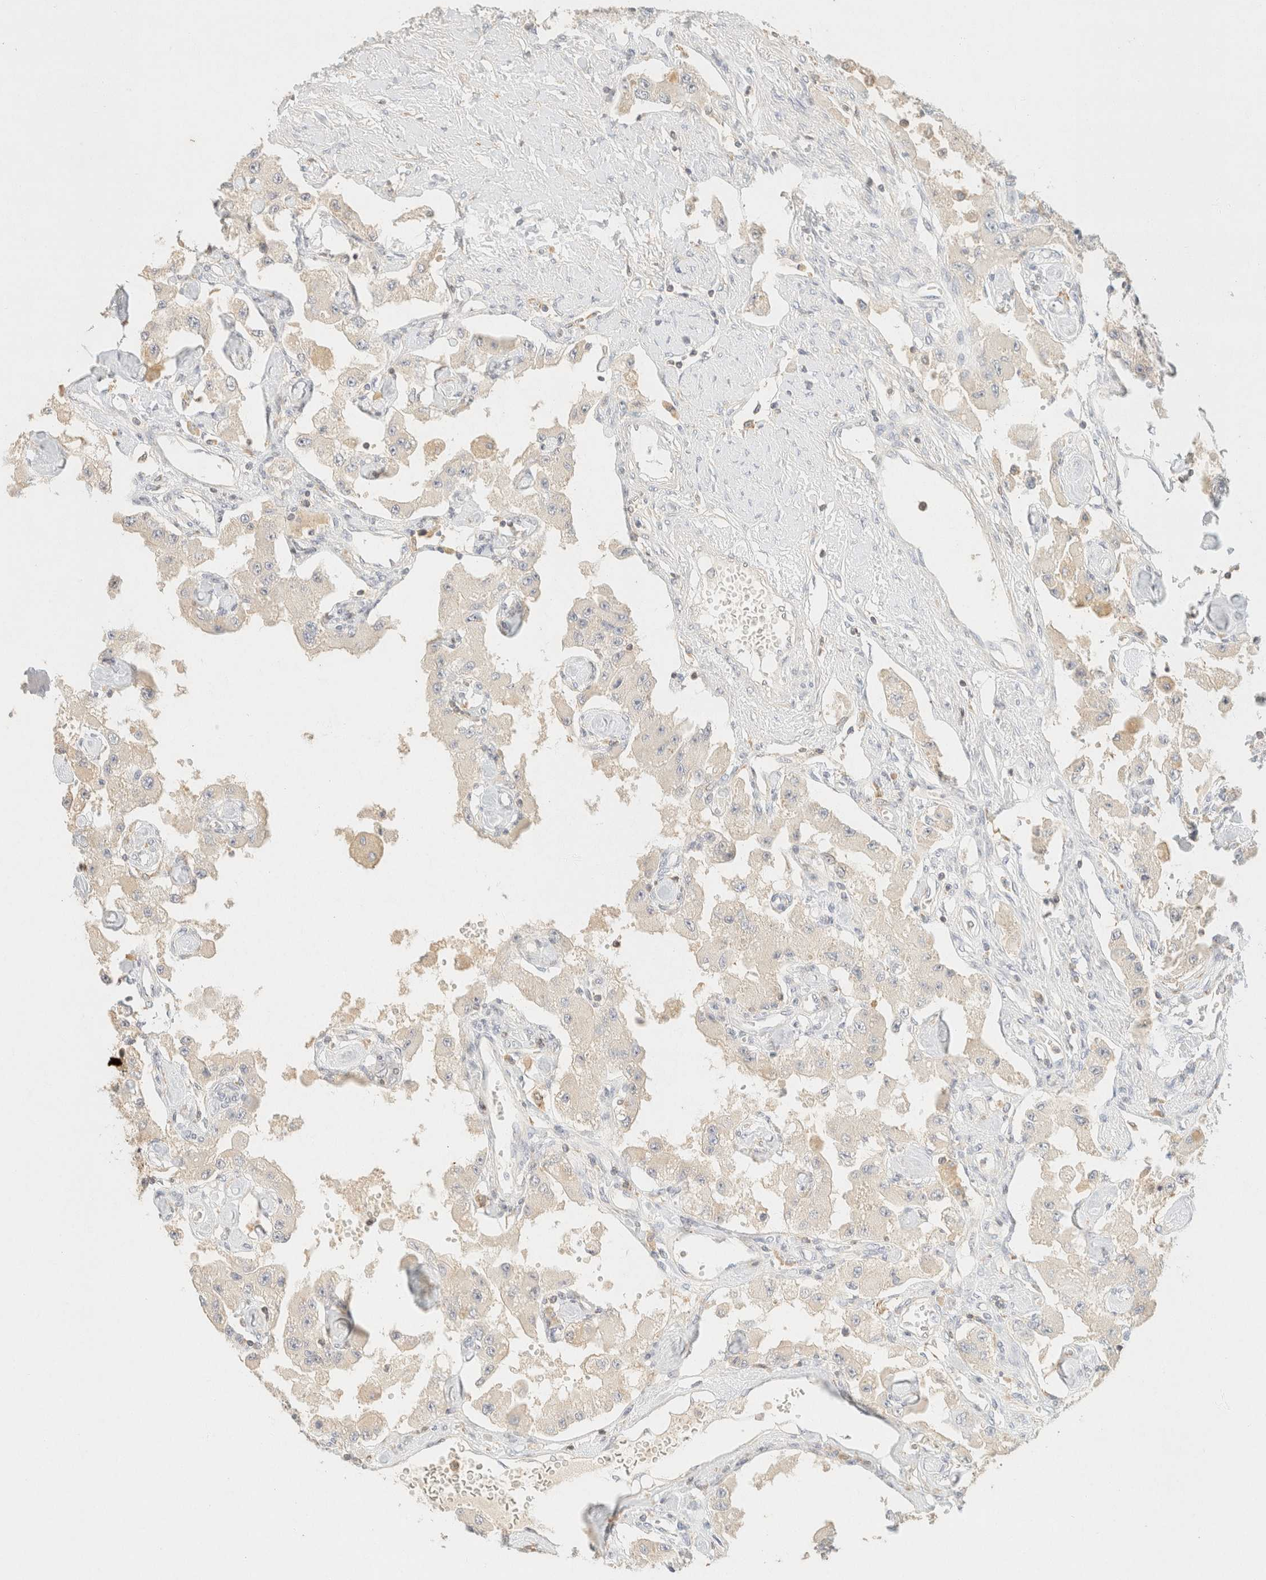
{"staining": {"intensity": "negative", "quantity": "none", "location": "none"}, "tissue": "carcinoid", "cell_type": "Tumor cells", "image_type": "cancer", "snomed": [{"axis": "morphology", "description": "Carcinoid, malignant, NOS"}, {"axis": "topography", "description": "Pancreas"}], "caption": "The histopathology image reveals no staining of tumor cells in carcinoid.", "gene": "TIMD4", "patient": {"sex": "male", "age": 41}}